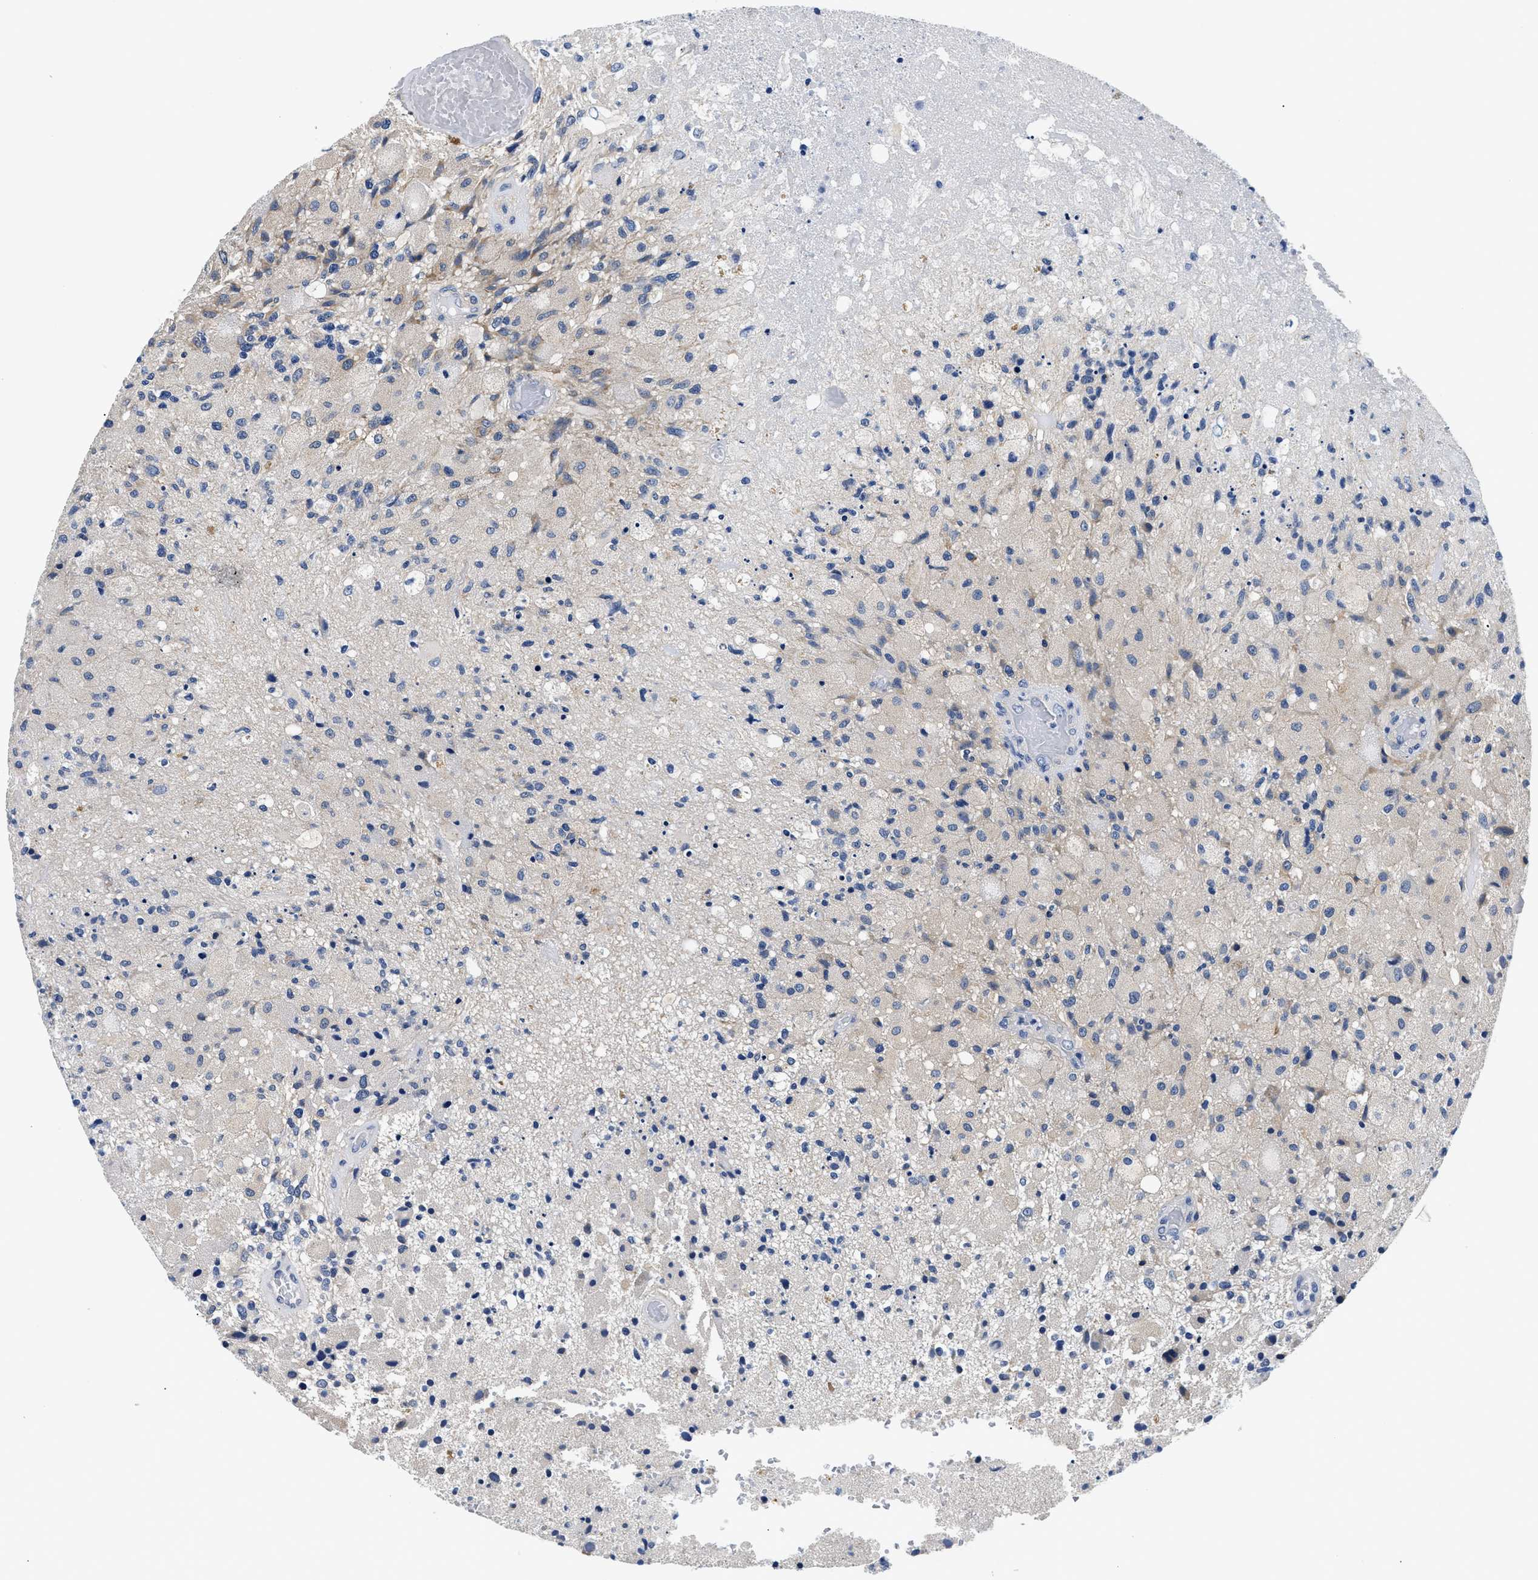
{"staining": {"intensity": "weak", "quantity": "<25%", "location": "cytoplasmic/membranous"}, "tissue": "glioma", "cell_type": "Tumor cells", "image_type": "cancer", "snomed": [{"axis": "morphology", "description": "Normal tissue, NOS"}, {"axis": "morphology", "description": "Glioma, malignant, High grade"}, {"axis": "topography", "description": "Cerebral cortex"}], "caption": "Histopathology image shows no significant protein staining in tumor cells of glioma. Nuclei are stained in blue.", "gene": "MEA1", "patient": {"sex": "male", "age": 77}}